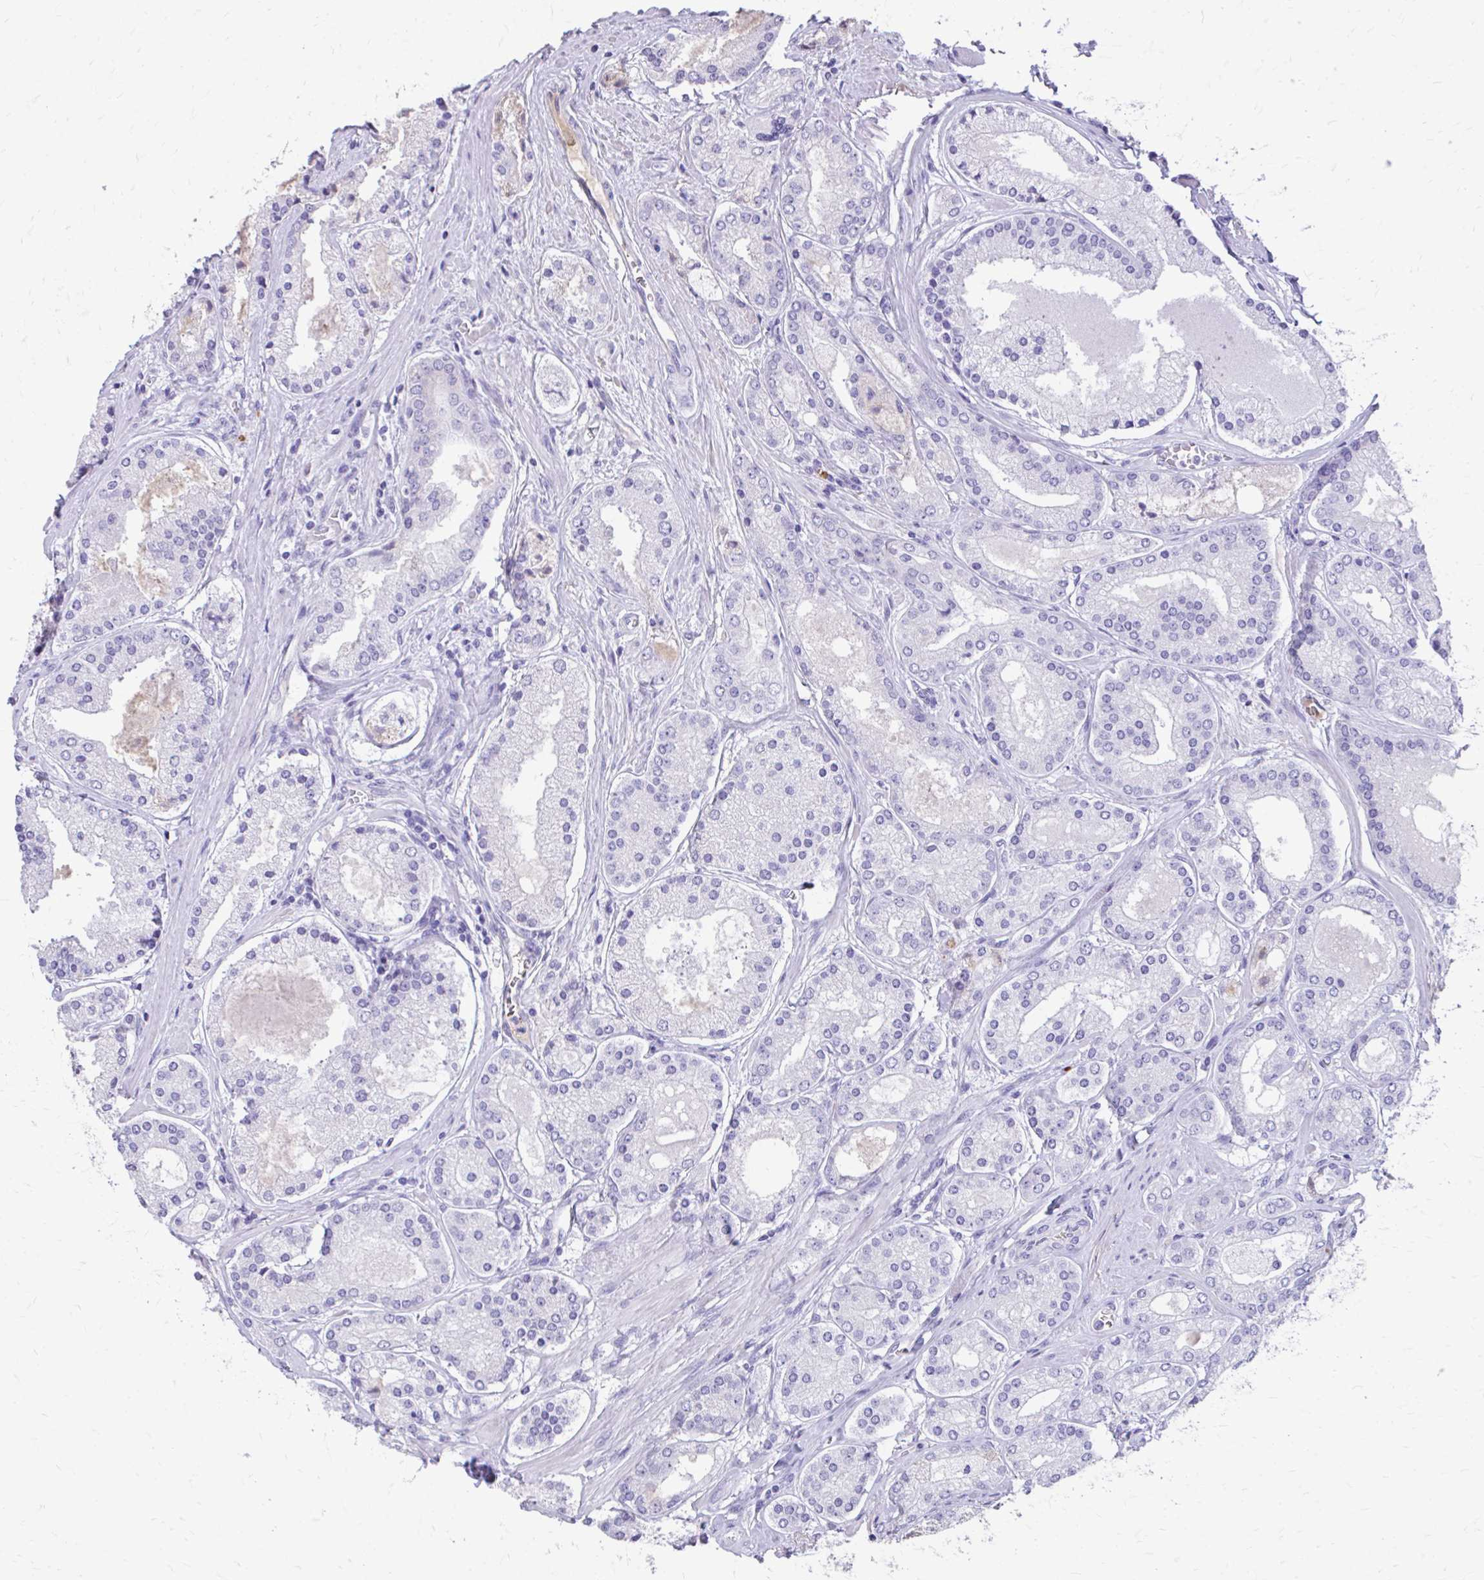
{"staining": {"intensity": "negative", "quantity": "none", "location": "none"}, "tissue": "prostate cancer", "cell_type": "Tumor cells", "image_type": "cancer", "snomed": [{"axis": "morphology", "description": "Adenocarcinoma, High grade"}, {"axis": "topography", "description": "Prostate"}], "caption": "The immunohistochemistry (IHC) micrograph has no significant expression in tumor cells of adenocarcinoma (high-grade) (prostate) tissue.", "gene": "CFH", "patient": {"sex": "male", "age": 67}}